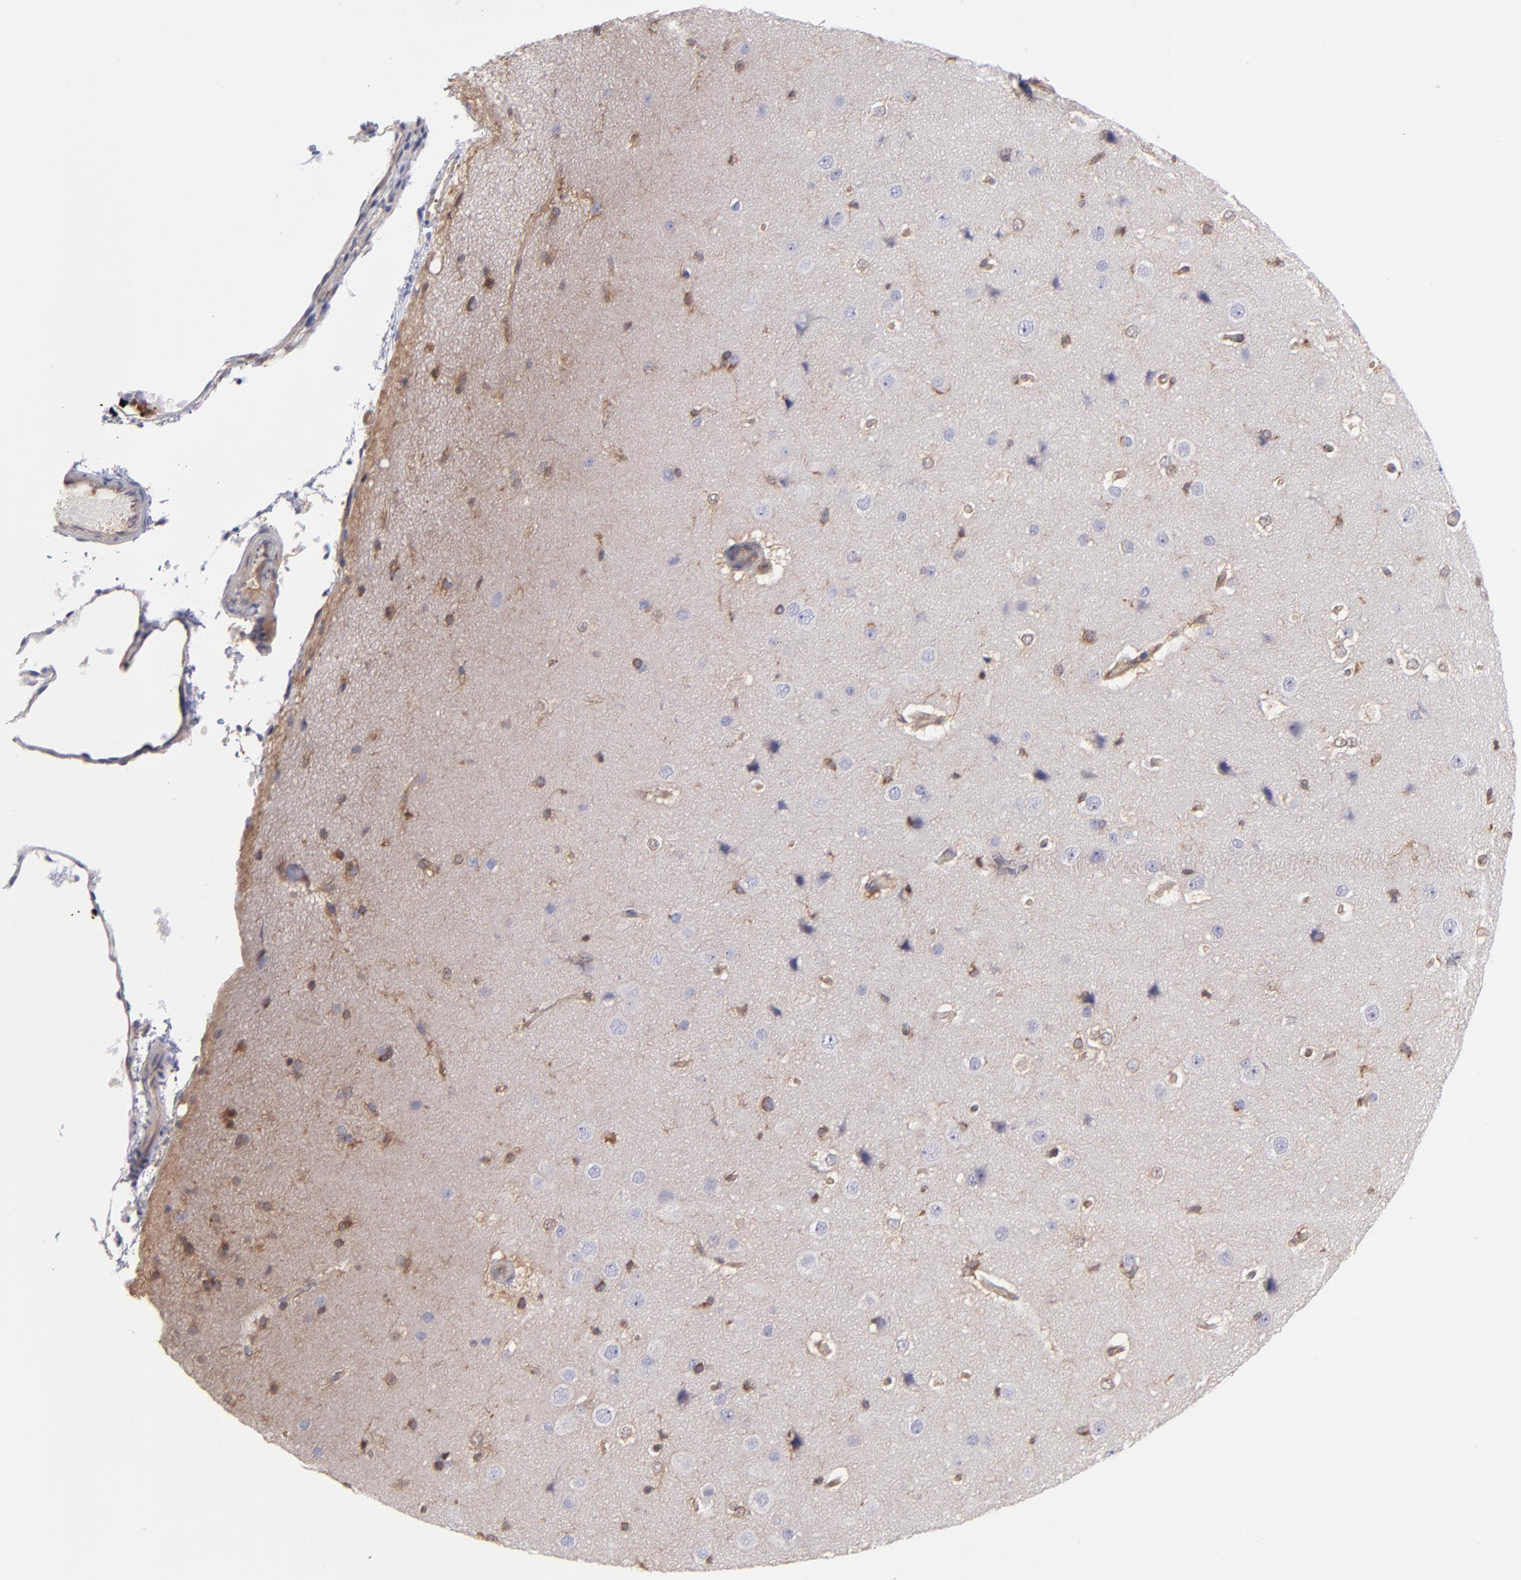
{"staining": {"intensity": "moderate", "quantity": ">75%", "location": "cytoplasmic/membranous"}, "tissue": "cerebral cortex", "cell_type": "Endothelial cells", "image_type": "normal", "snomed": [{"axis": "morphology", "description": "Normal tissue, NOS"}, {"axis": "topography", "description": "Cerebral cortex"}], "caption": "About >75% of endothelial cells in unremarkable cerebral cortex reveal moderate cytoplasmic/membranous protein positivity as visualized by brown immunohistochemical staining.", "gene": "MAPRE1", "patient": {"sex": "female", "age": 45}}